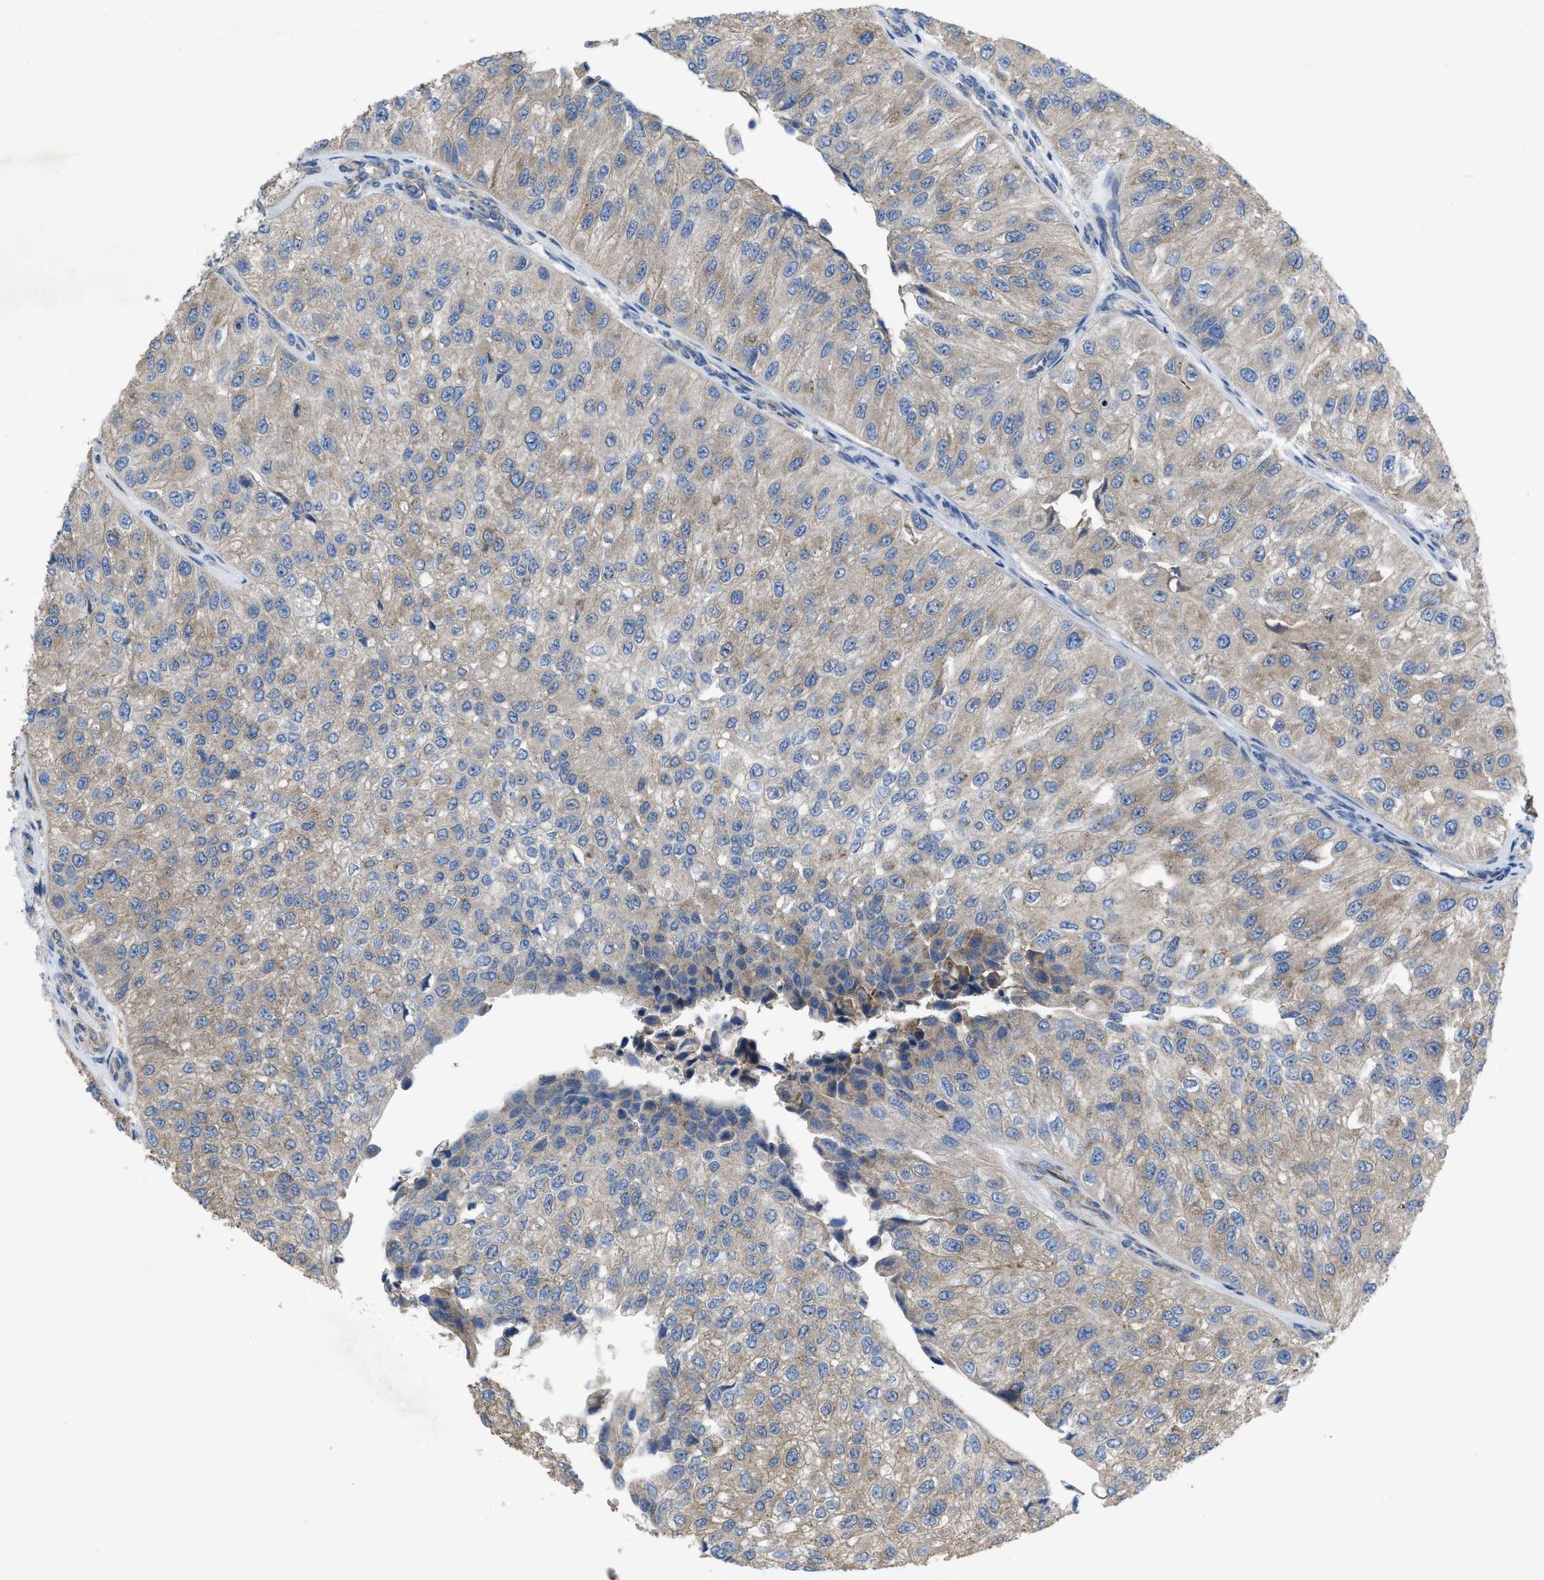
{"staining": {"intensity": "weak", "quantity": ">75%", "location": "cytoplasmic/membranous"}, "tissue": "urothelial cancer", "cell_type": "Tumor cells", "image_type": "cancer", "snomed": [{"axis": "morphology", "description": "Urothelial carcinoma, High grade"}, {"axis": "topography", "description": "Kidney"}, {"axis": "topography", "description": "Urinary bladder"}], "caption": "Immunohistochemistry (IHC) micrograph of urothelial carcinoma (high-grade) stained for a protein (brown), which displays low levels of weak cytoplasmic/membranous expression in approximately >75% of tumor cells.", "gene": "DOLPP1", "patient": {"sex": "male", "age": 77}}